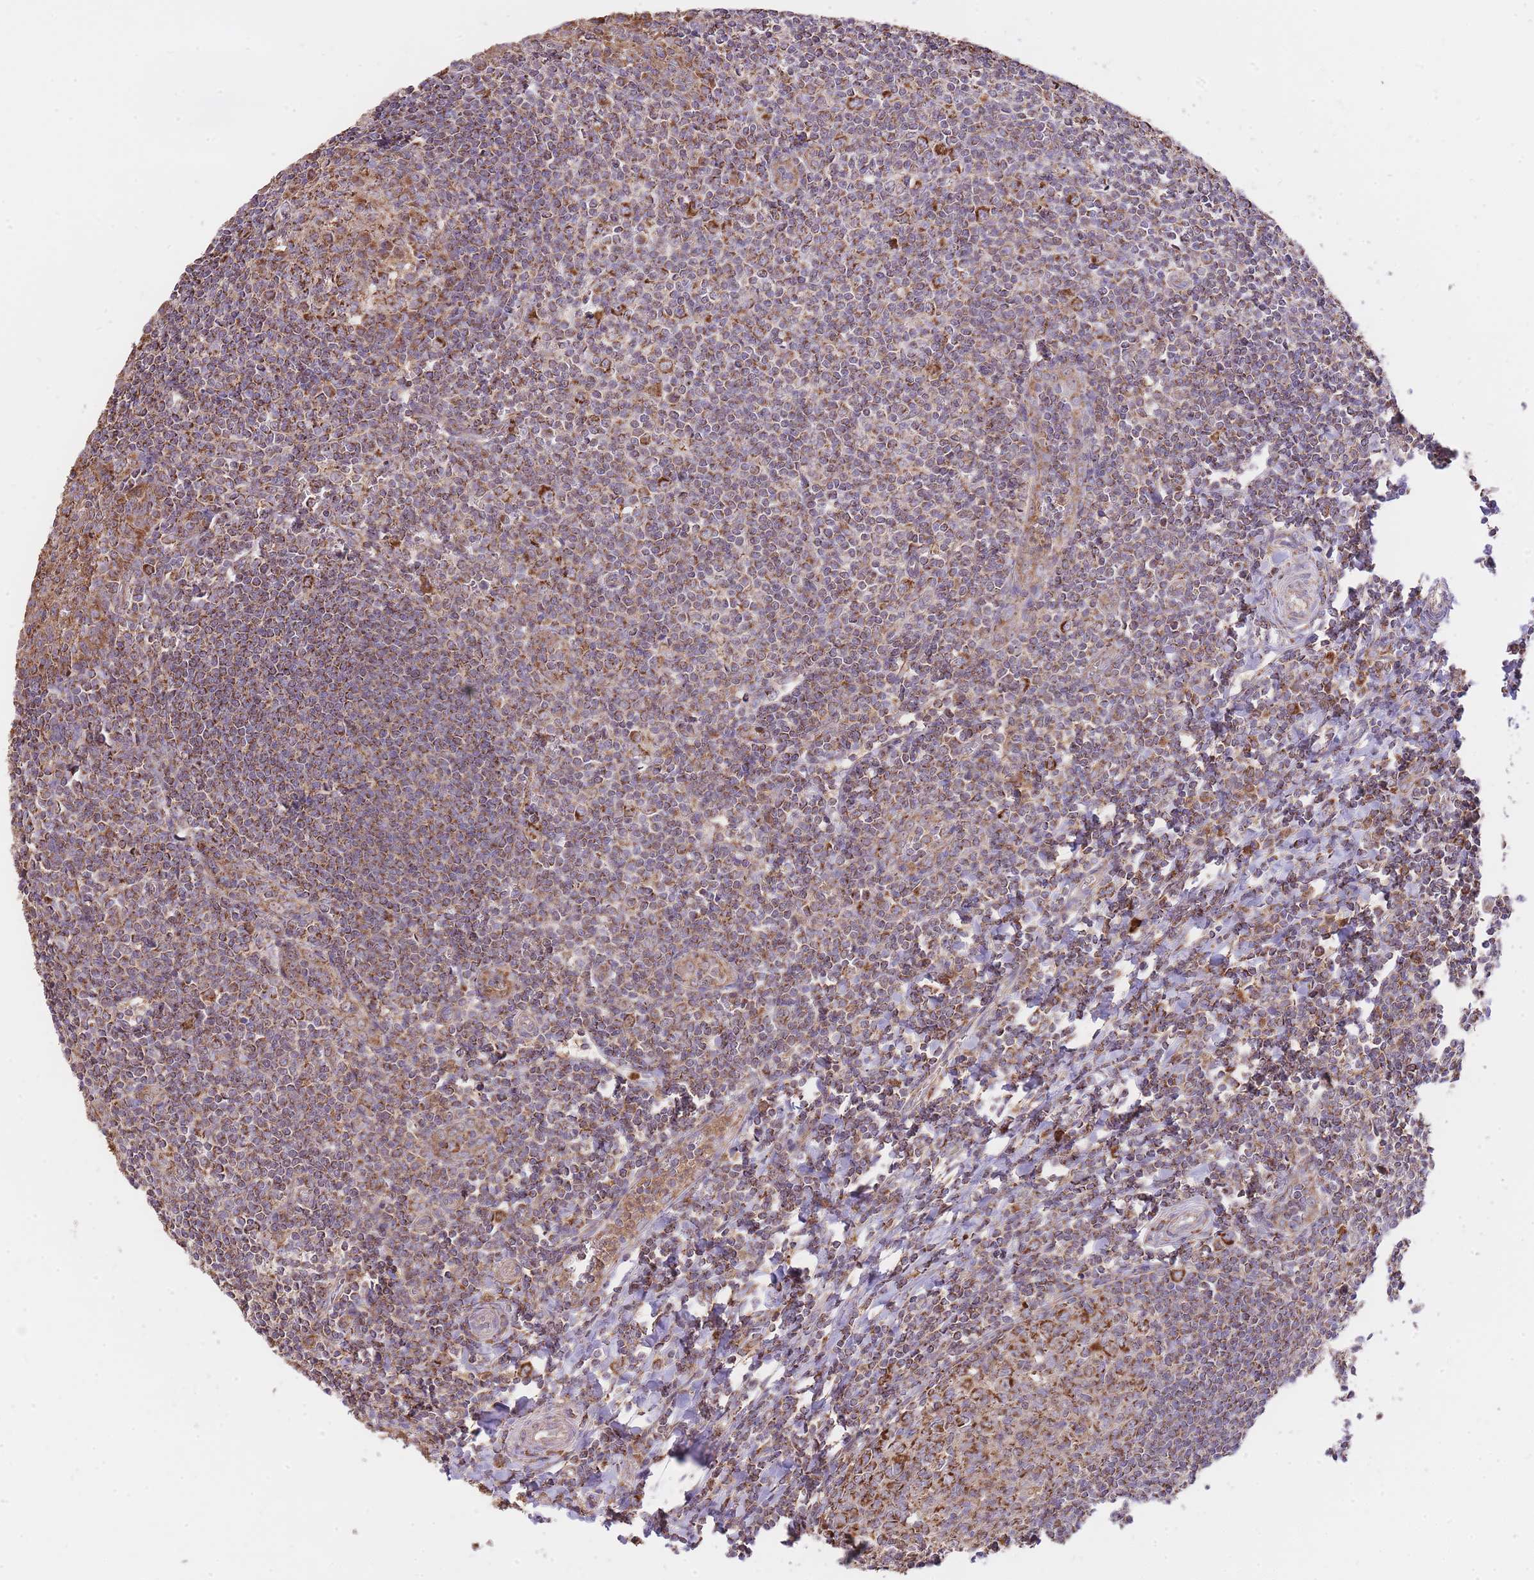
{"staining": {"intensity": "strong", "quantity": ">75%", "location": "cytoplasmic/membranous"}, "tissue": "tonsil", "cell_type": "Germinal center cells", "image_type": "normal", "snomed": [{"axis": "morphology", "description": "Normal tissue, NOS"}, {"axis": "topography", "description": "Tonsil"}], "caption": "Protein expression analysis of unremarkable human tonsil reveals strong cytoplasmic/membranous expression in about >75% of germinal center cells. The staining was performed using DAB to visualize the protein expression in brown, while the nuclei were stained in blue with hematoxylin (Magnification: 20x).", "gene": "PREP", "patient": {"sex": "male", "age": 27}}